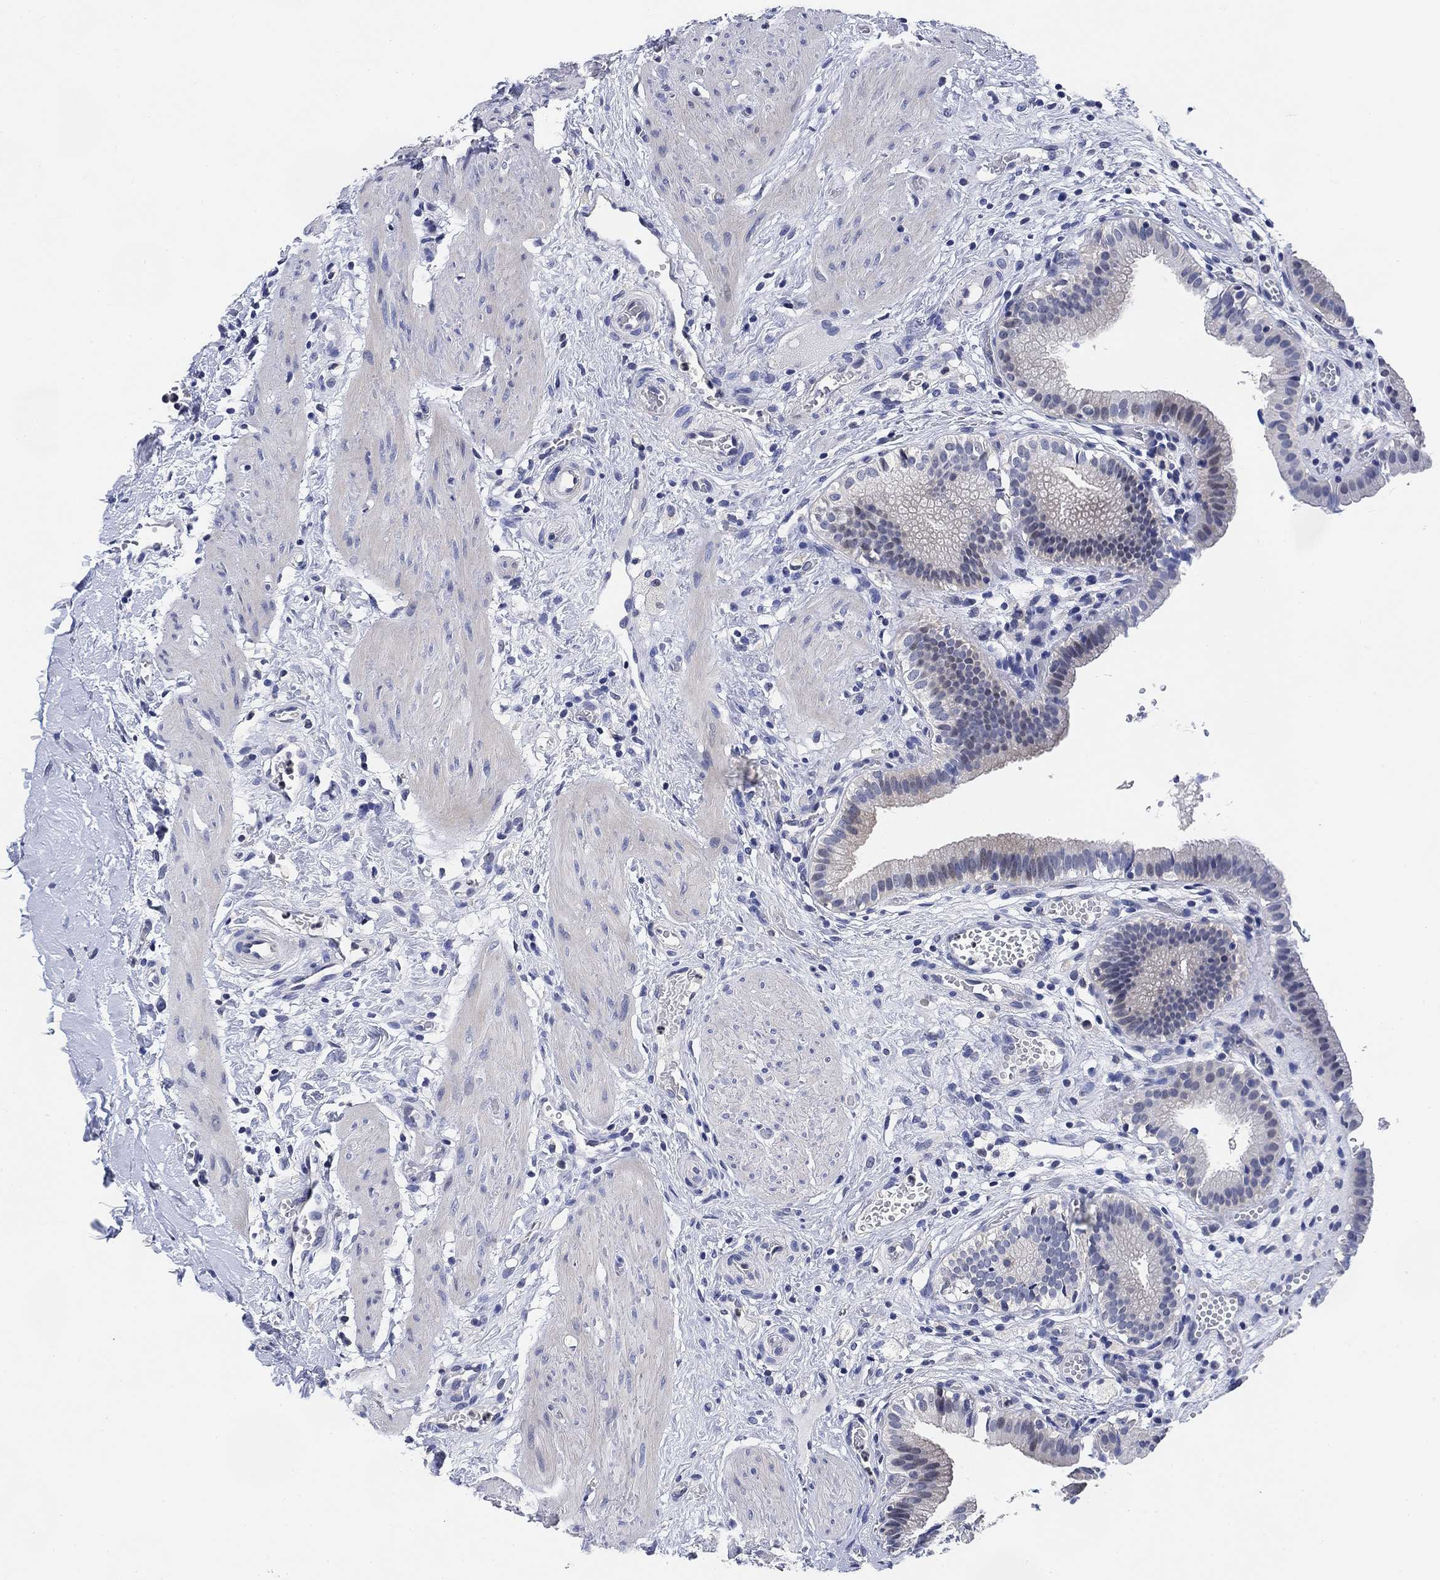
{"staining": {"intensity": "negative", "quantity": "none", "location": "none"}, "tissue": "gallbladder", "cell_type": "Glandular cells", "image_type": "normal", "snomed": [{"axis": "morphology", "description": "Normal tissue, NOS"}, {"axis": "topography", "description": "Gallbladder"}], "caption": "An immunohistochemistry image of unremarkable gallbladder is shown. There is no staining in glandular cells of gallbladder. The staining is performed using DAB brown chromogen with nuclei counter-stained in using hematoxylin.", "gene": "DAZL", "patient": {"sex": "female", "age": 24}}